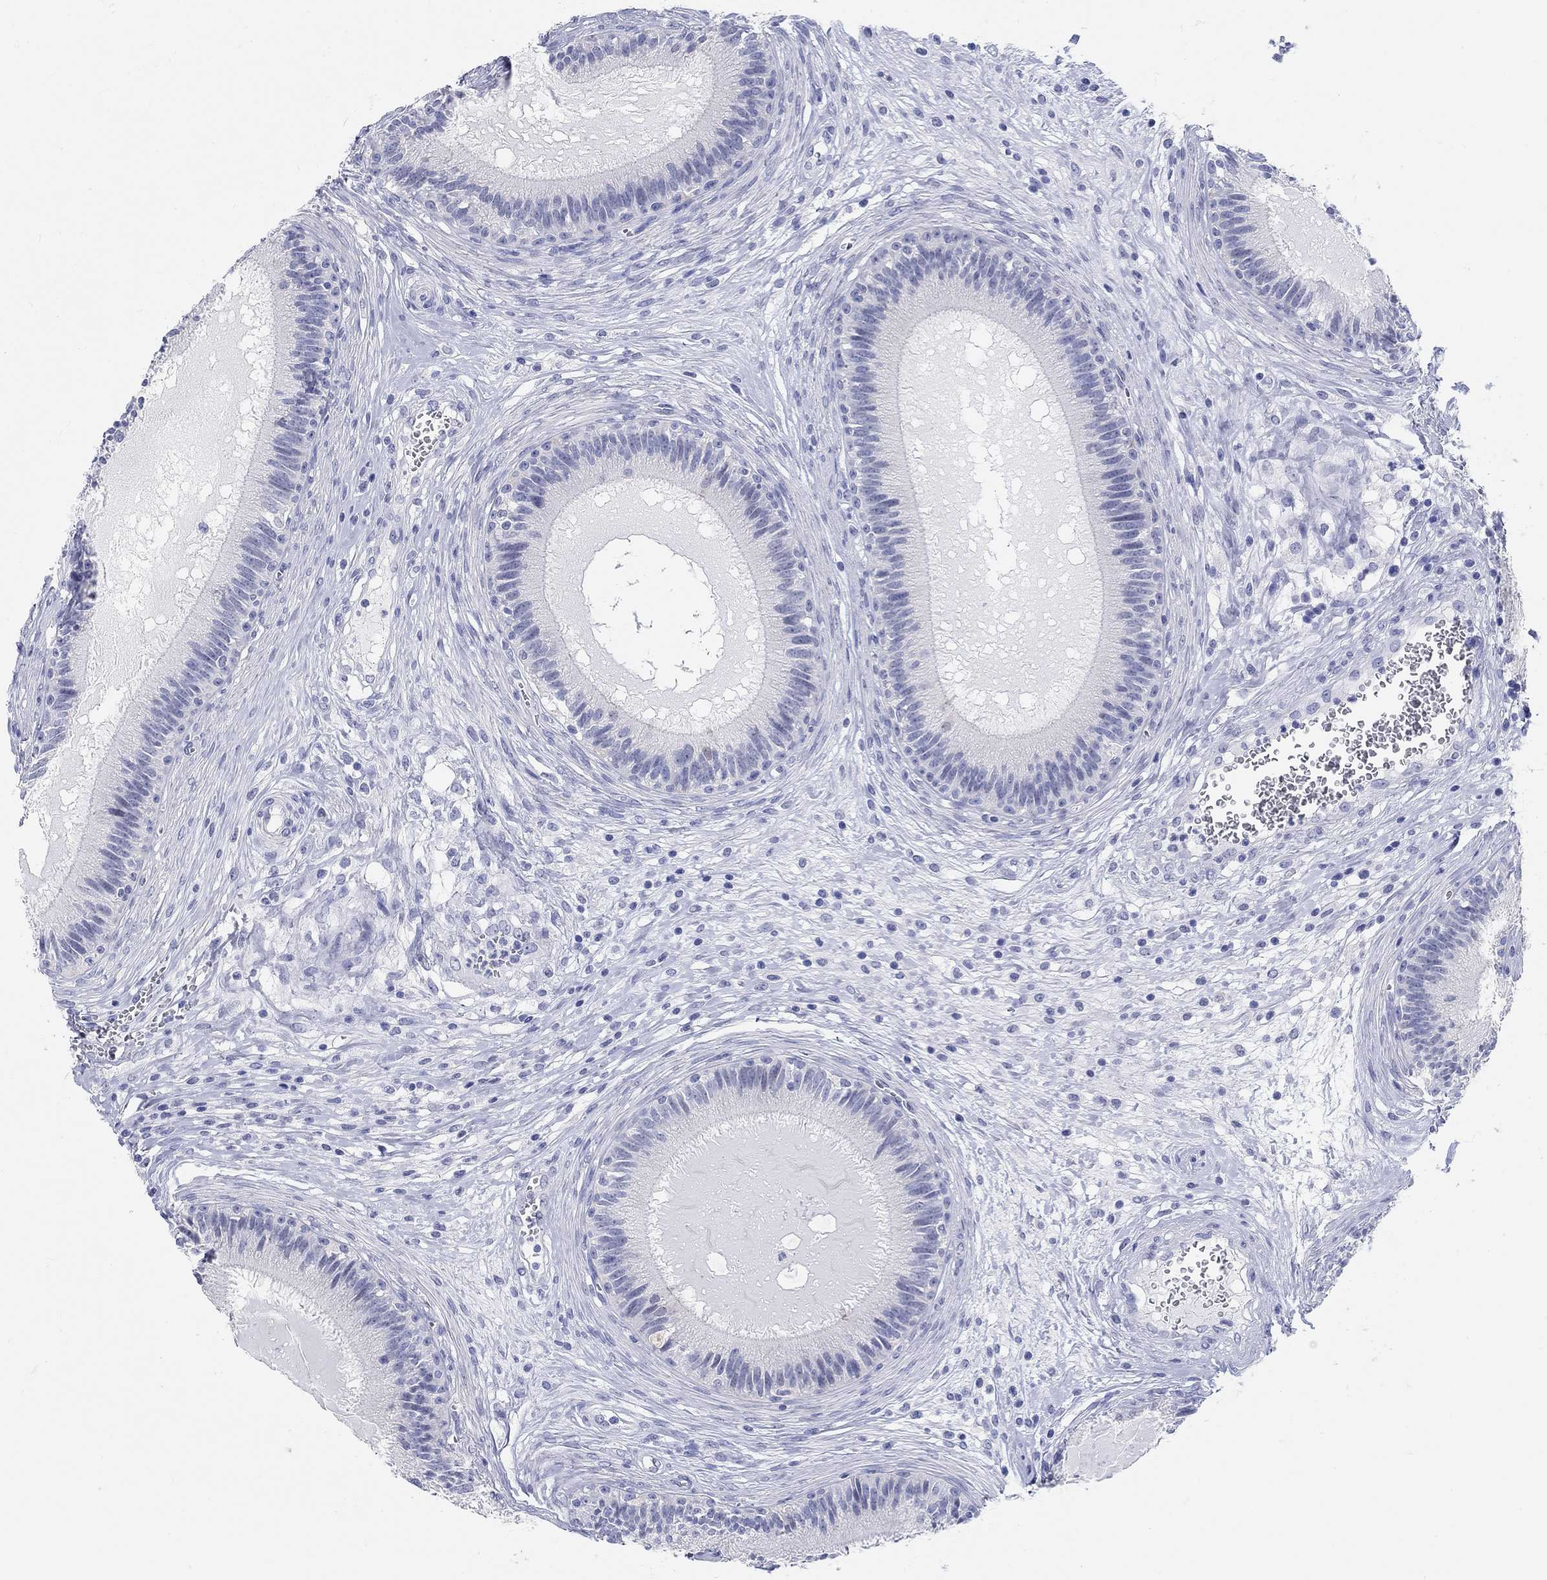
{"staining": {"intensity": "negative", "quantity": "none", "location": "none"}, "tissue": "epididymis", "cell_type": "Glandular cells", "image_type": "normal", "snomed": [{"axis": "morphology", "description": "Normal tissue, NOS"}, {"axis": "topography", "description": "Epididymis"}], "caption": "Protein analysis of normal epididymis exhibits no significant staining in glandular cells. (Immunohistochemistry, brightfield microscopy, high magnification).", "gene": "GRIA3", "patient": {"sex": "male", "age": 27}}